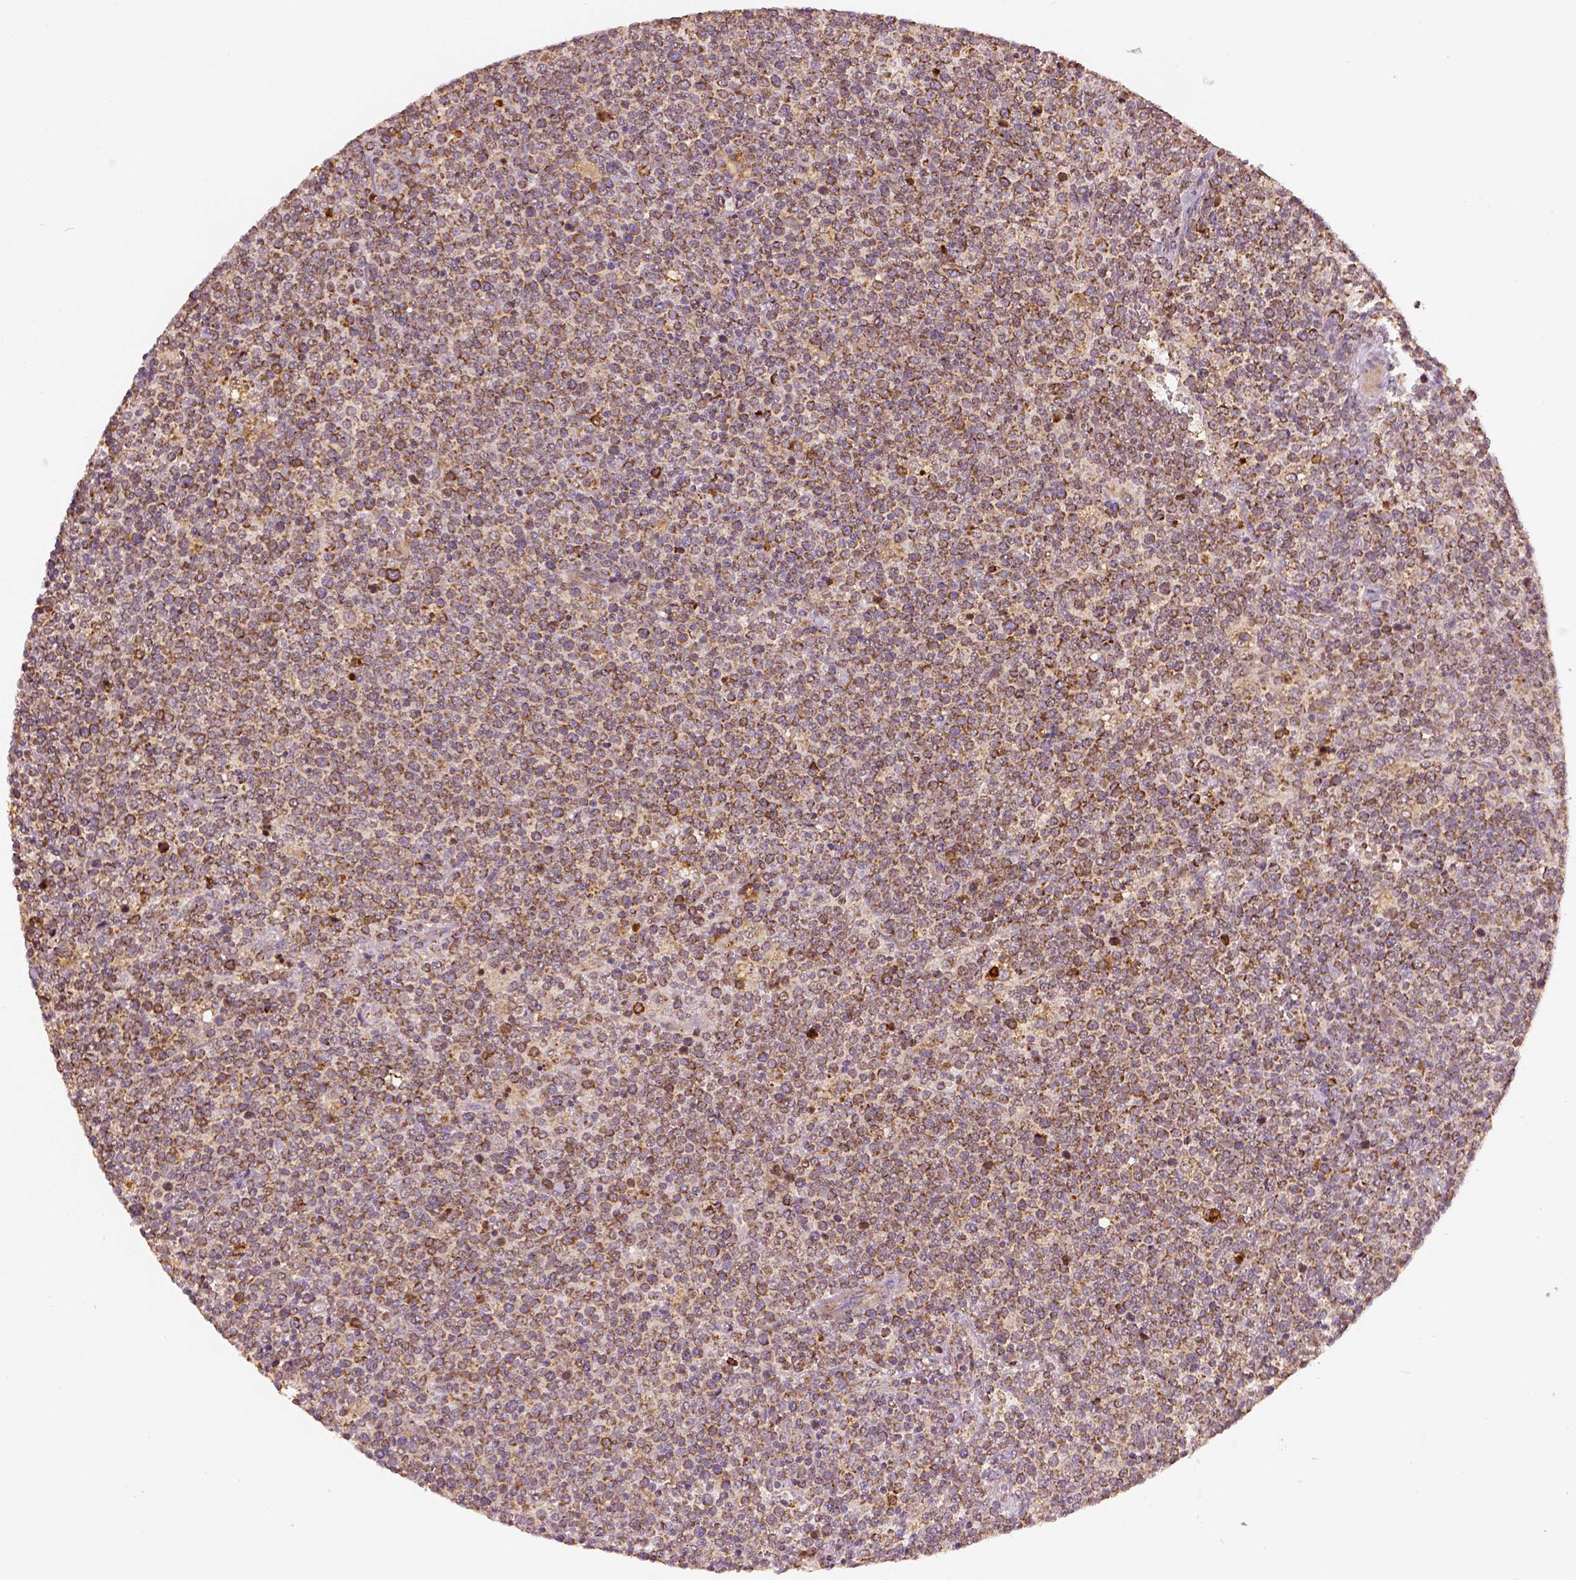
{"staining": {"intensity": "moderate", "quantity": ">75%", "location": "cytoplasmic/membranous"}, "tissue": "lymphoma", "cell_type": "Tumor cells", "image_type": "cancer", "snomed": [{"axis": "morphology", "description": "Malignant lymphoma, non-Hodgkin's type, High grade"}, {"axis": "topography", "description": "Lymph node"}], "caption": "A medium amount of moderate cytoplasmic/membranous positivity is identified in about >75% of tumor cells in malignant lymphoma, non-Hodgkin's type (high-grade) tissue. The staining was performed using DAB (3,3'-diaminobenzidine), with brown indicating positive protein expression. Nuclei are stained blue with hematoxylin.", "gene": "PGAM5", "patient": {"sex": "male", "age": 61}}